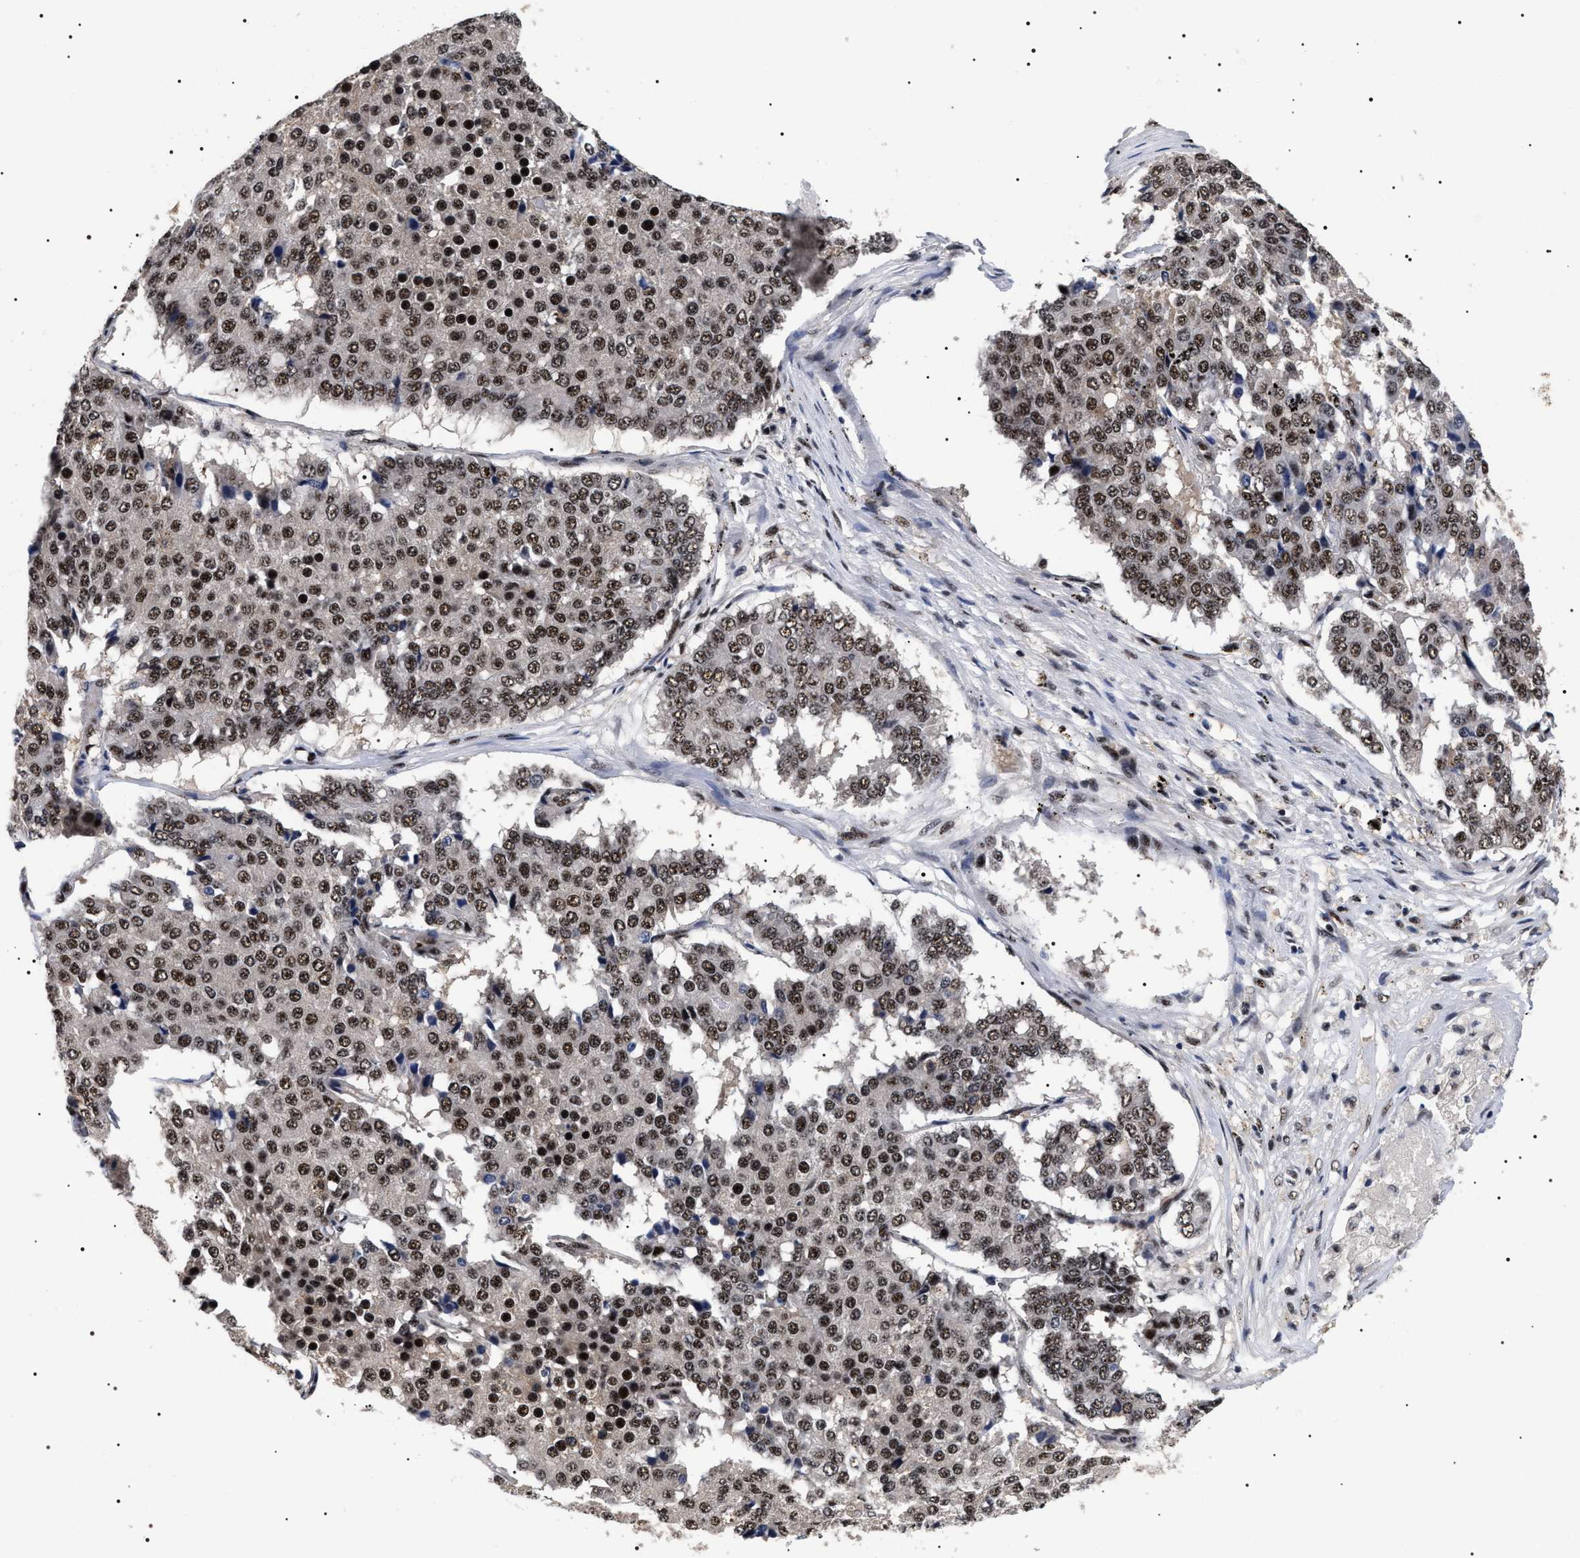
{"staining": {"intensity": "moderate", "quantity": ">75%", "location": "nuclear"}, "tissue": "pancreatic cancer", "cell_type": "Tumor cells", "image_type": "cancer", "snomed": [{"axis": "morphology", "description": "Adenocarcinoma, NOS"}, {"axis": "topography", "description": "Pancreas"}], "caption": "This photomicrograph demonstrates immunohistochemistry (IHC) staining of pancreatic adenocarcinoma, with medium moderate nuclear expression in about >75% of tumor cells.", "gene": "CAAP1", "patient": {"sex": "male", "age": 50}}